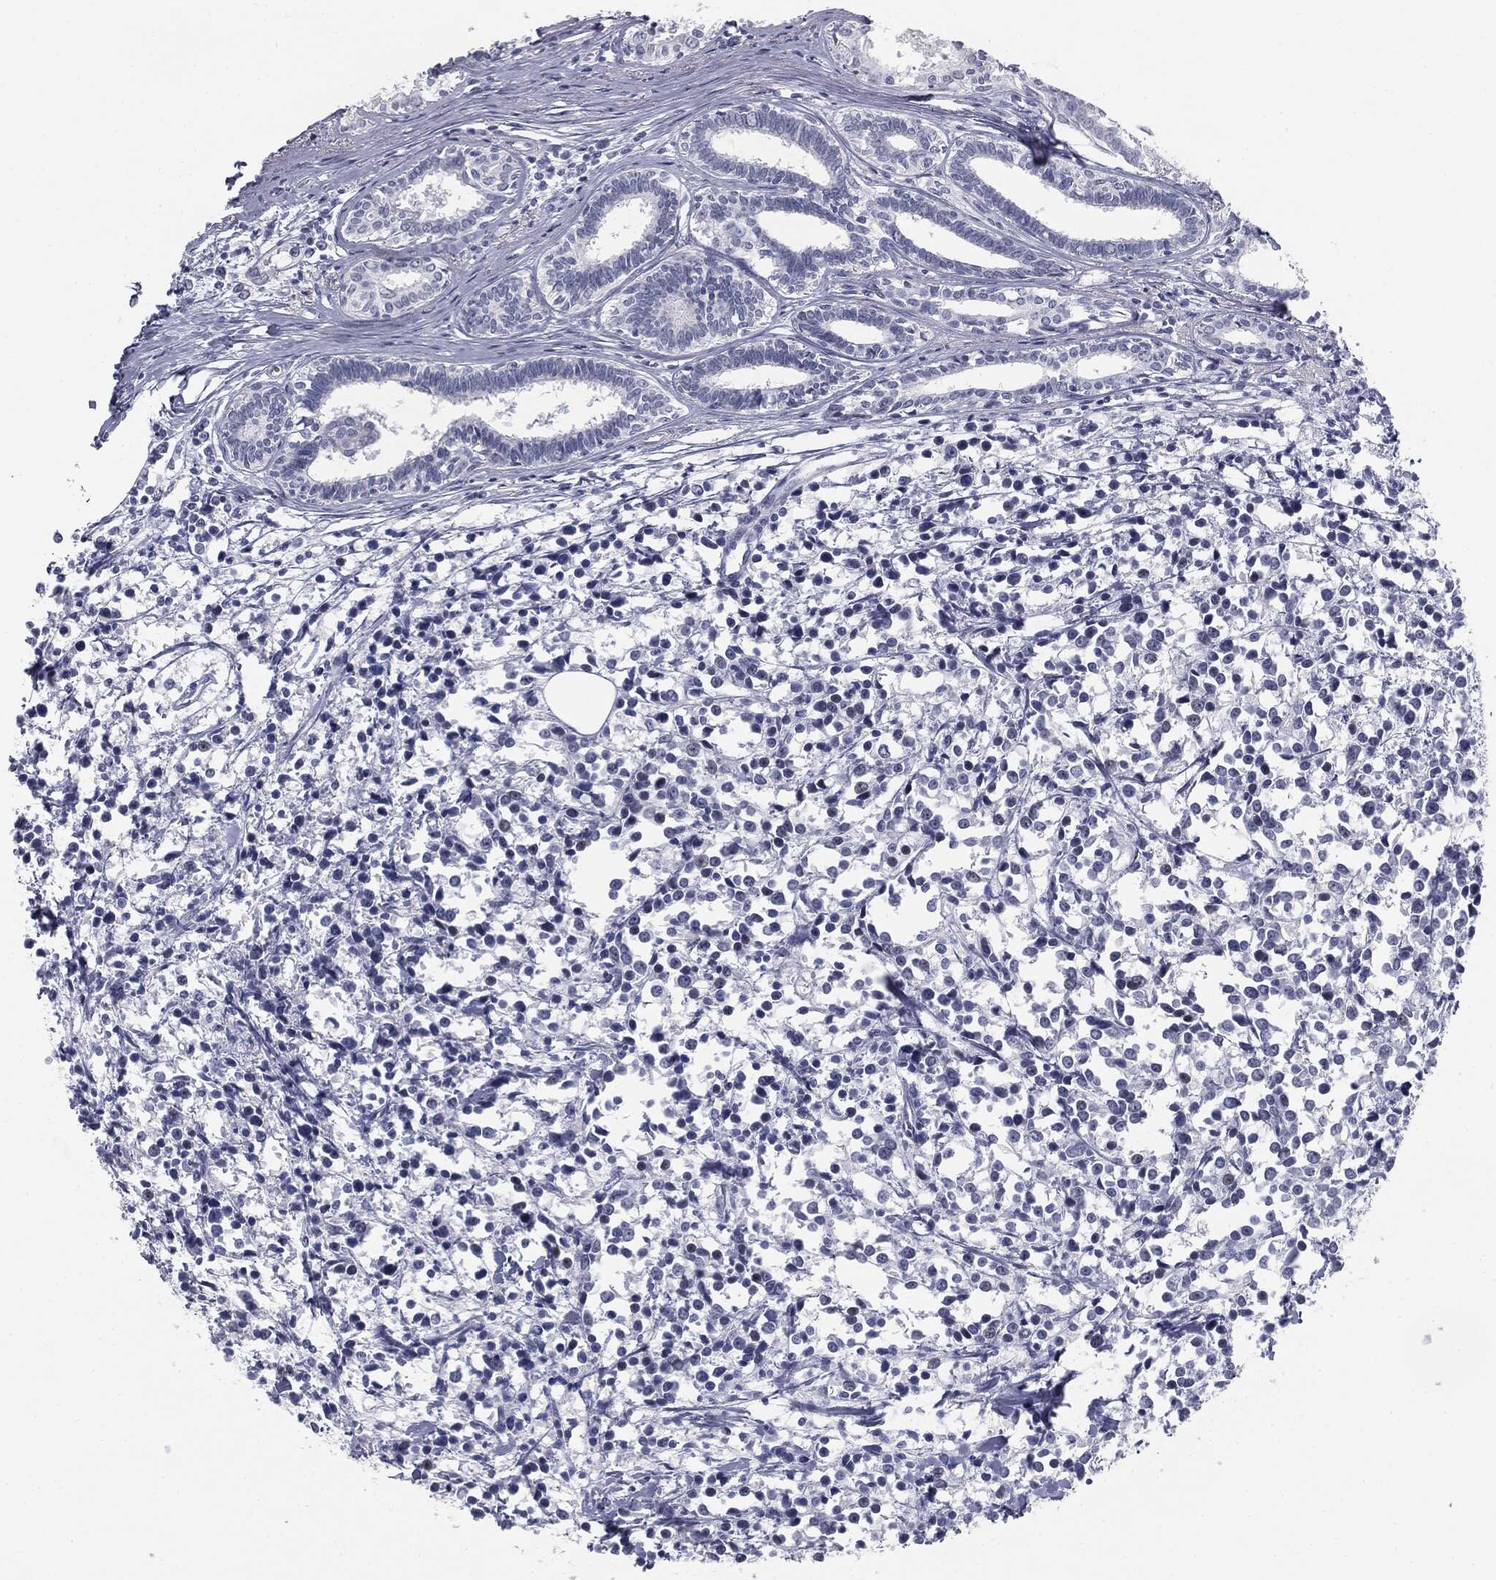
{"staining": {"intensity": "negative", "quantity": "none", "location": "none"}, "tissue": "breast cancer", "cell_type": "Tumor cells", "image_type": "cancer", "snomed": [{"axis": "morphology", "description": "Duct carcinoma"}, {"axis": "topography", "description": "Breast"}], "caption": "High magnification brightfield microscopy of infiltrating ductal carcinoma (breast) stained with DAB (3,3'-diaminobenzidine) (brown) and counterstained with hematoxylin (blue): tumor cells show no significant positivity.", "gene": "TPO", "patient": {"sex": "female", "age": 80}}